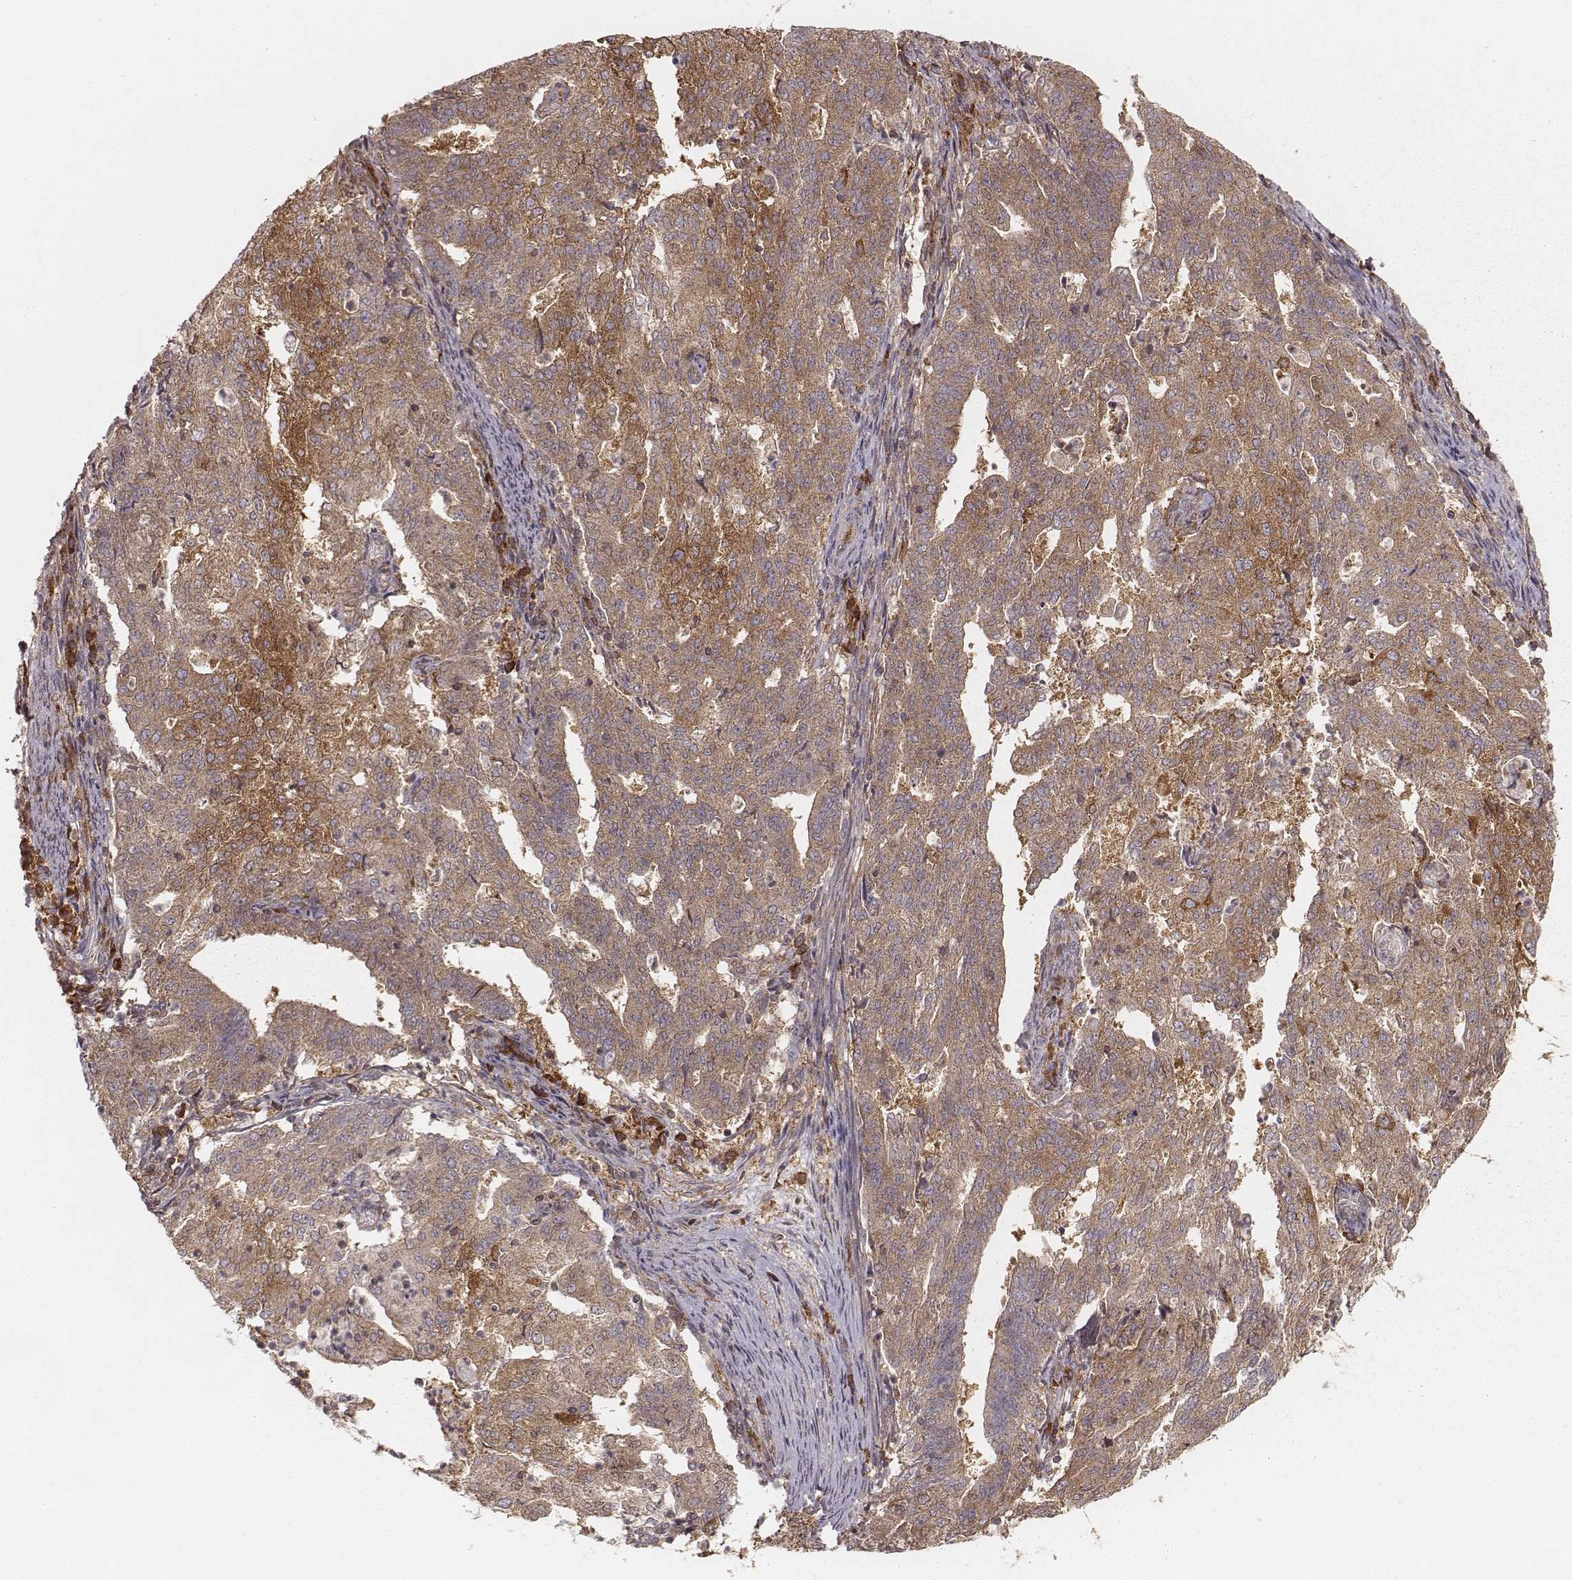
{"staining": {"intensity": "moderate", "quantity": ">75%", "location": "cytoplasmic/membranous"}, "tissue": "endometrial cancer", "cell_type": "Tumor cells", "image_type": "cancer", "snomed": [{"axis": "morphology", "description": "Adenocarcinoma, NOS"}, {"axis": "topography", "description": "Endometrium"}], "caption": "The immunohistochemical stain labels moderate cytoplasmic/membranous expression in tumor cells of endometrial adenocarcinoma tissue.", "gene": "CARS1", "patient": {"sex": "female", "age": 82}}